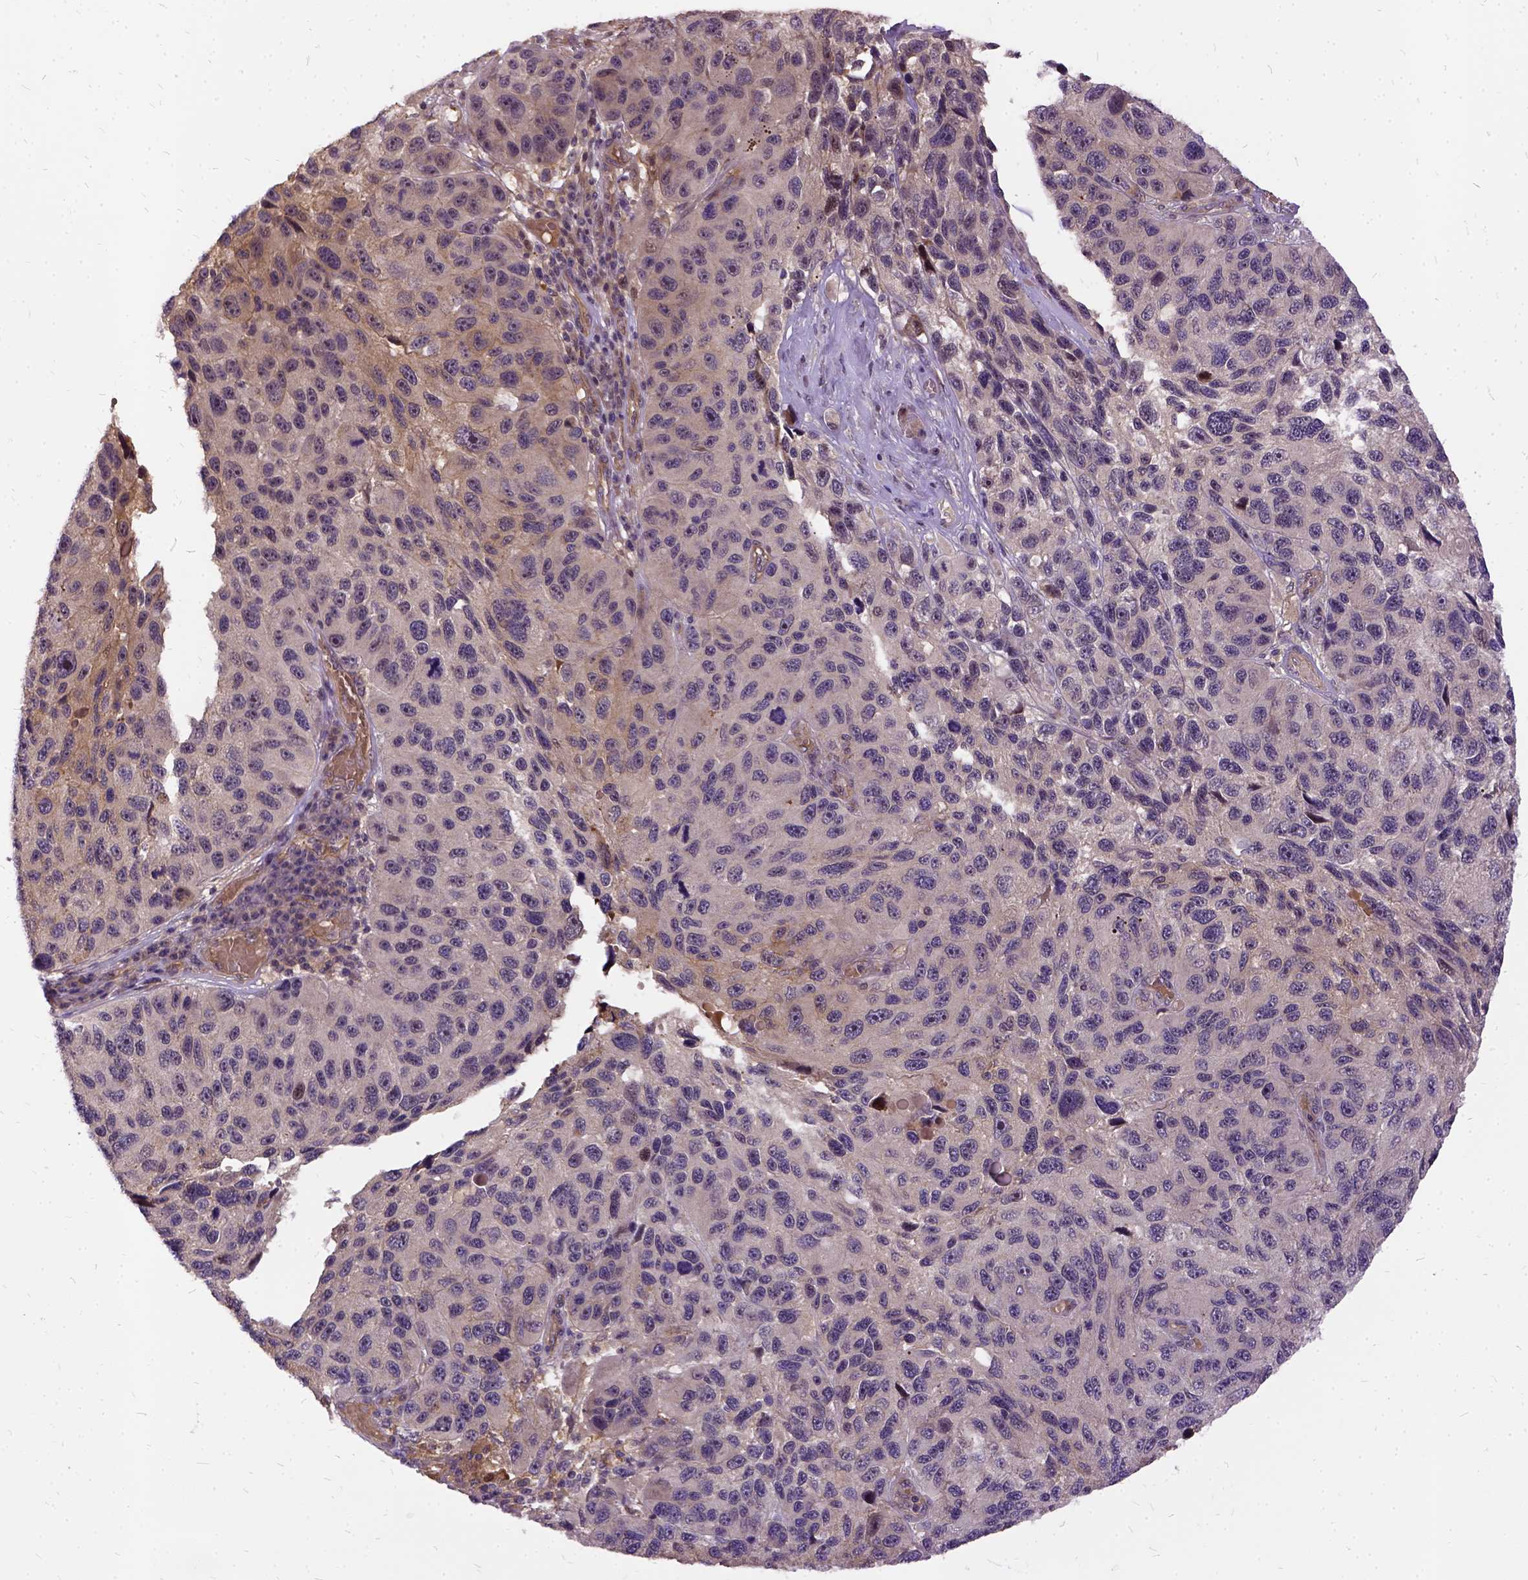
{"staining": {"intensity": "moderate", "quantity": "<25%", "location": "nuclear"}, "tissue": "melanoma", "cell_type": "Tumor cells", "image_type": "cancer", "snomed": [{"axis": "morphology", "description": "Malignant melanoma, NOS"}, {"axis": "topography", "description": "Skin"}], "caption": "Moderate nuclear positivity is appreciated in about <25% of tumor cells in malignant melanoma. (Brightfield microscopy of DAB IHC at high magnification).", "gene": "ILRUN", "patient": {"sex": "male", "age": 53}}